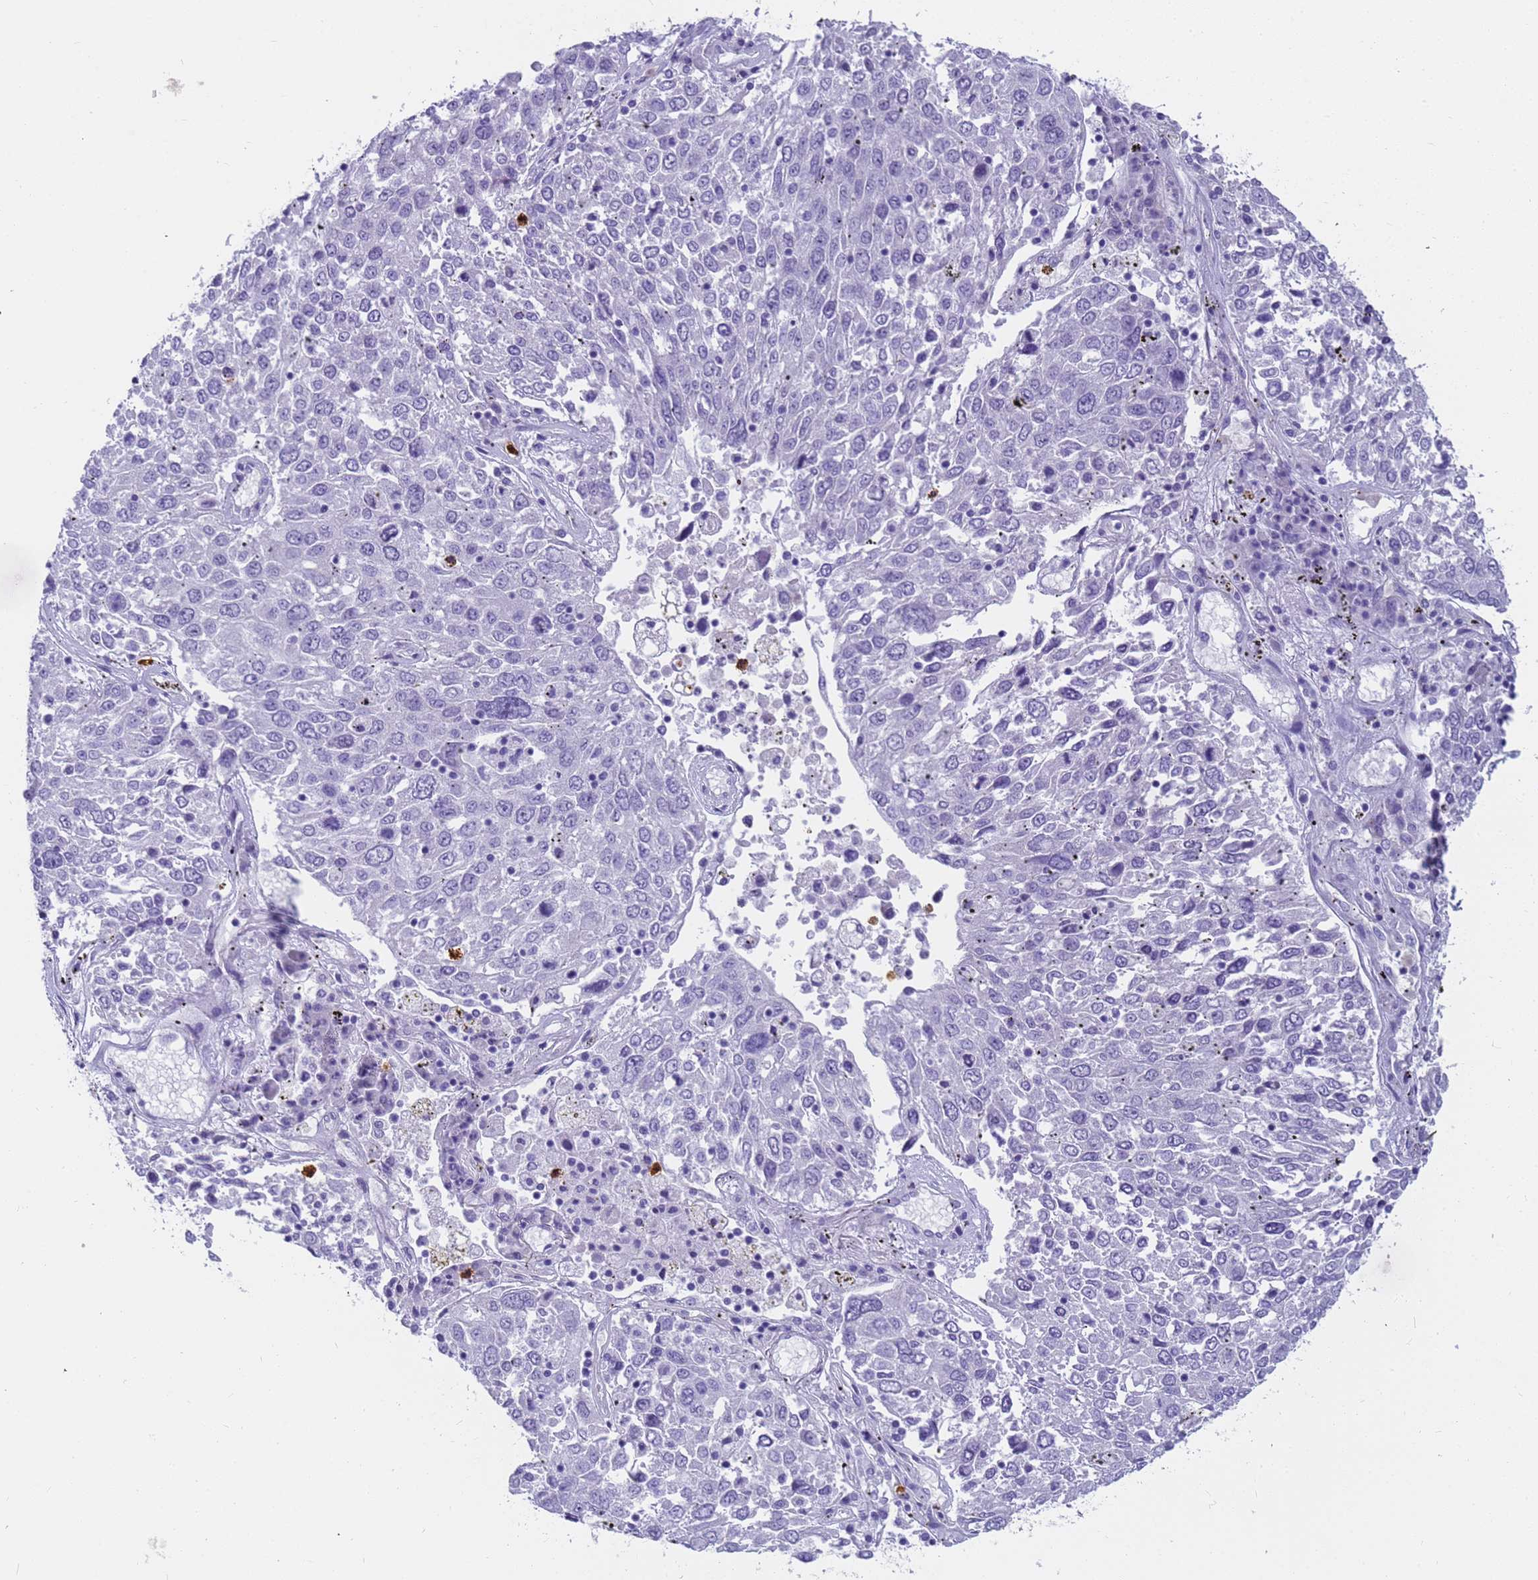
{"staining": {"intensity": "negative", "quantity": "none", "location": "none"}, "tissue": "lung cancer", "cell_type": "Tumor cells", "image_type": "cancer", "snomed": [{"axis": "morphology", "description": "Squamous cell carcinoma, NOS"}, {"axis": "topography", "description": "Lung"}], "caption": "This is a photomicrograph of immunohistochemistry staining of lung cancer (squamous cell carcinoma), which shows no staining in tumor cells. (Stains: DAB (3,3'-diaminobenzidine) IHC with hematoxylin counter stain, Microscopy: brightfield microscopy at high magnification).", "gene": "RNASE2", "patient": {"sex": "male", "age": 65}}